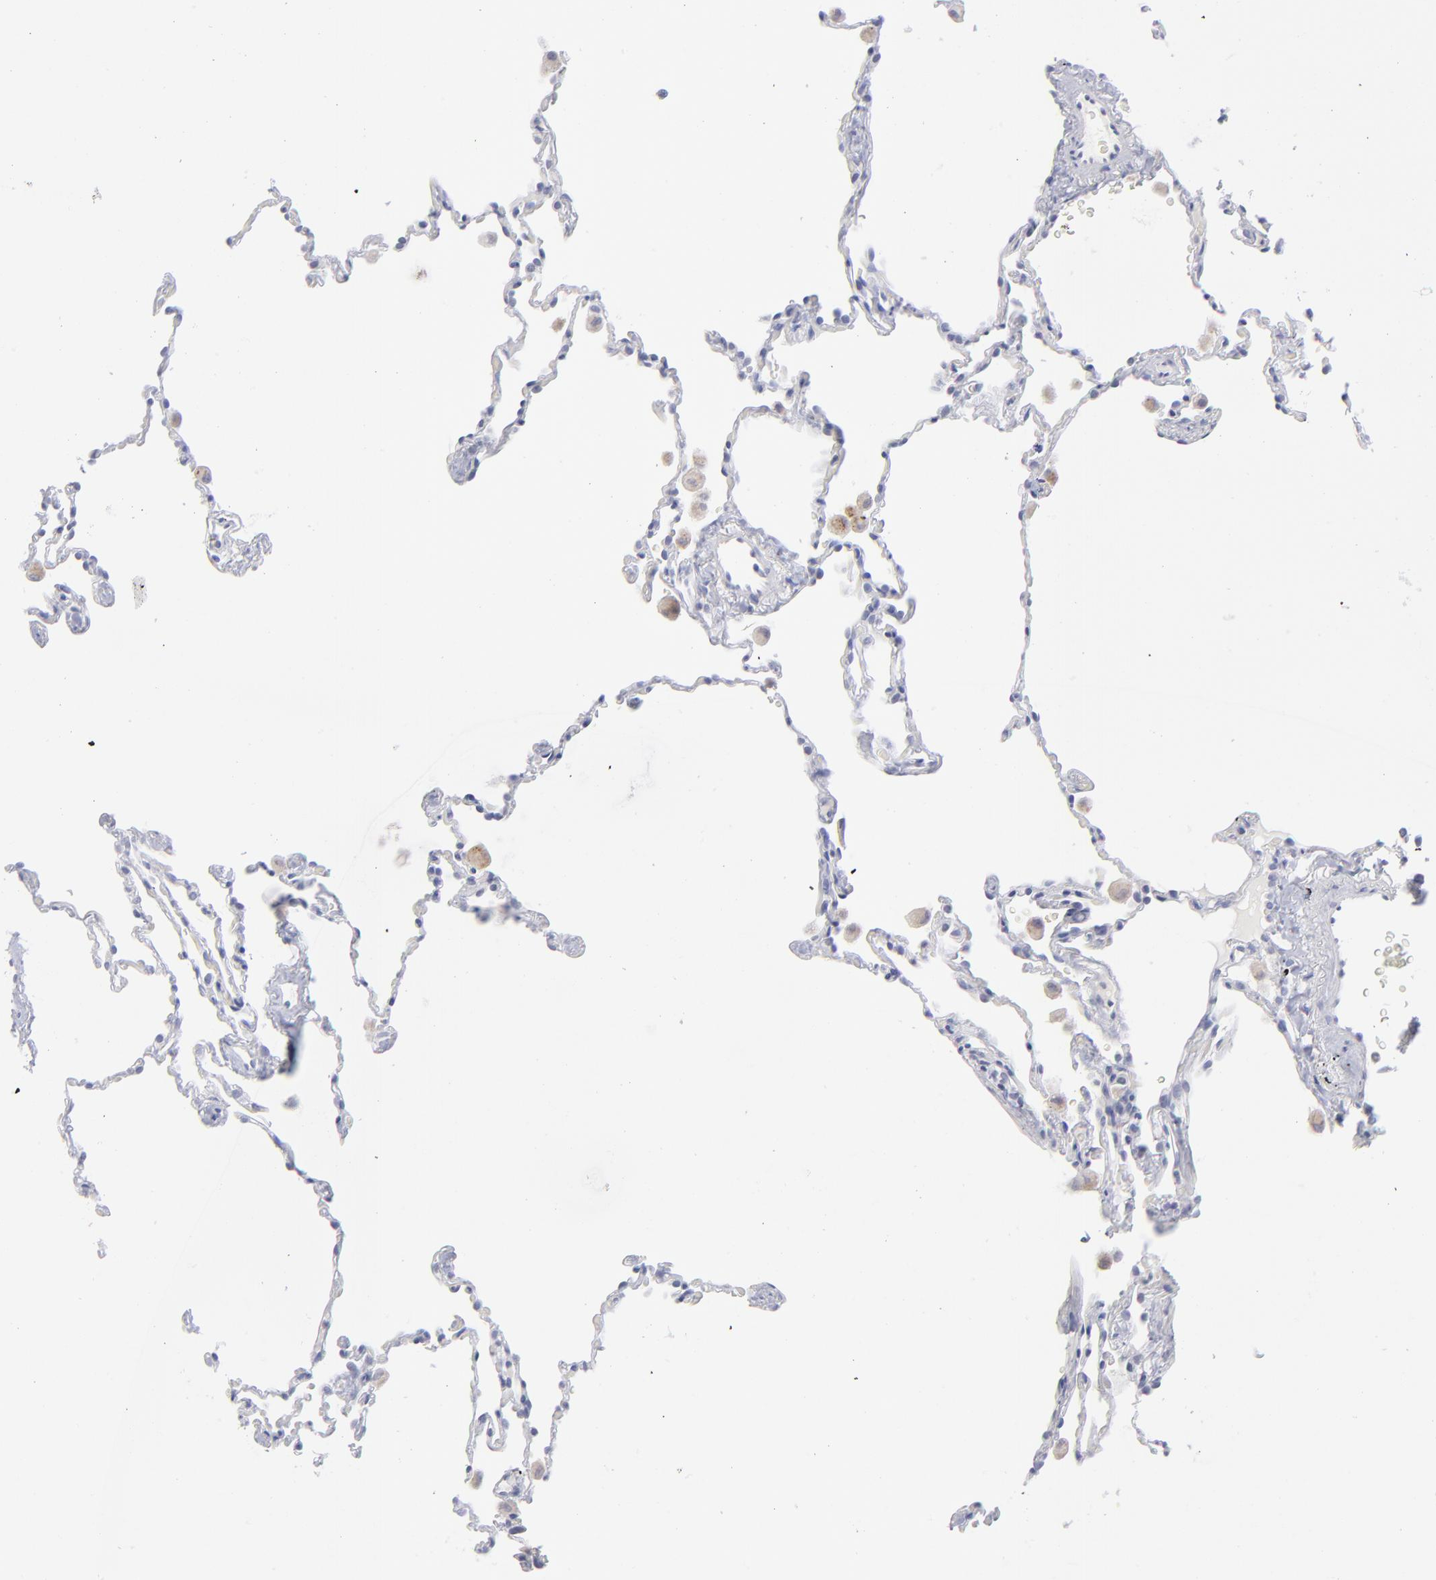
{"staining": {"intensity": "negative", "quantity": "none", "location": "none"}, "tissue": "lung", "cell_type": "Alveolar cells", "image_type": "normal", "snomed": [{"axis": "morphology", "description": "Normal tissue, NOS"}, {"axis": "morphology", "description": "Soft tissue tumor metastatic"}, {"axis": "topography", "description": "Lung"}], "caption": "There is no significant expression in alveolar cells of lung. The staining is performed using DAB brown chromogen with nuclei counter-stained in using hematoxylin.", "gene": "MTHFD2", "patient": {"sex": "male", "age": 59}}